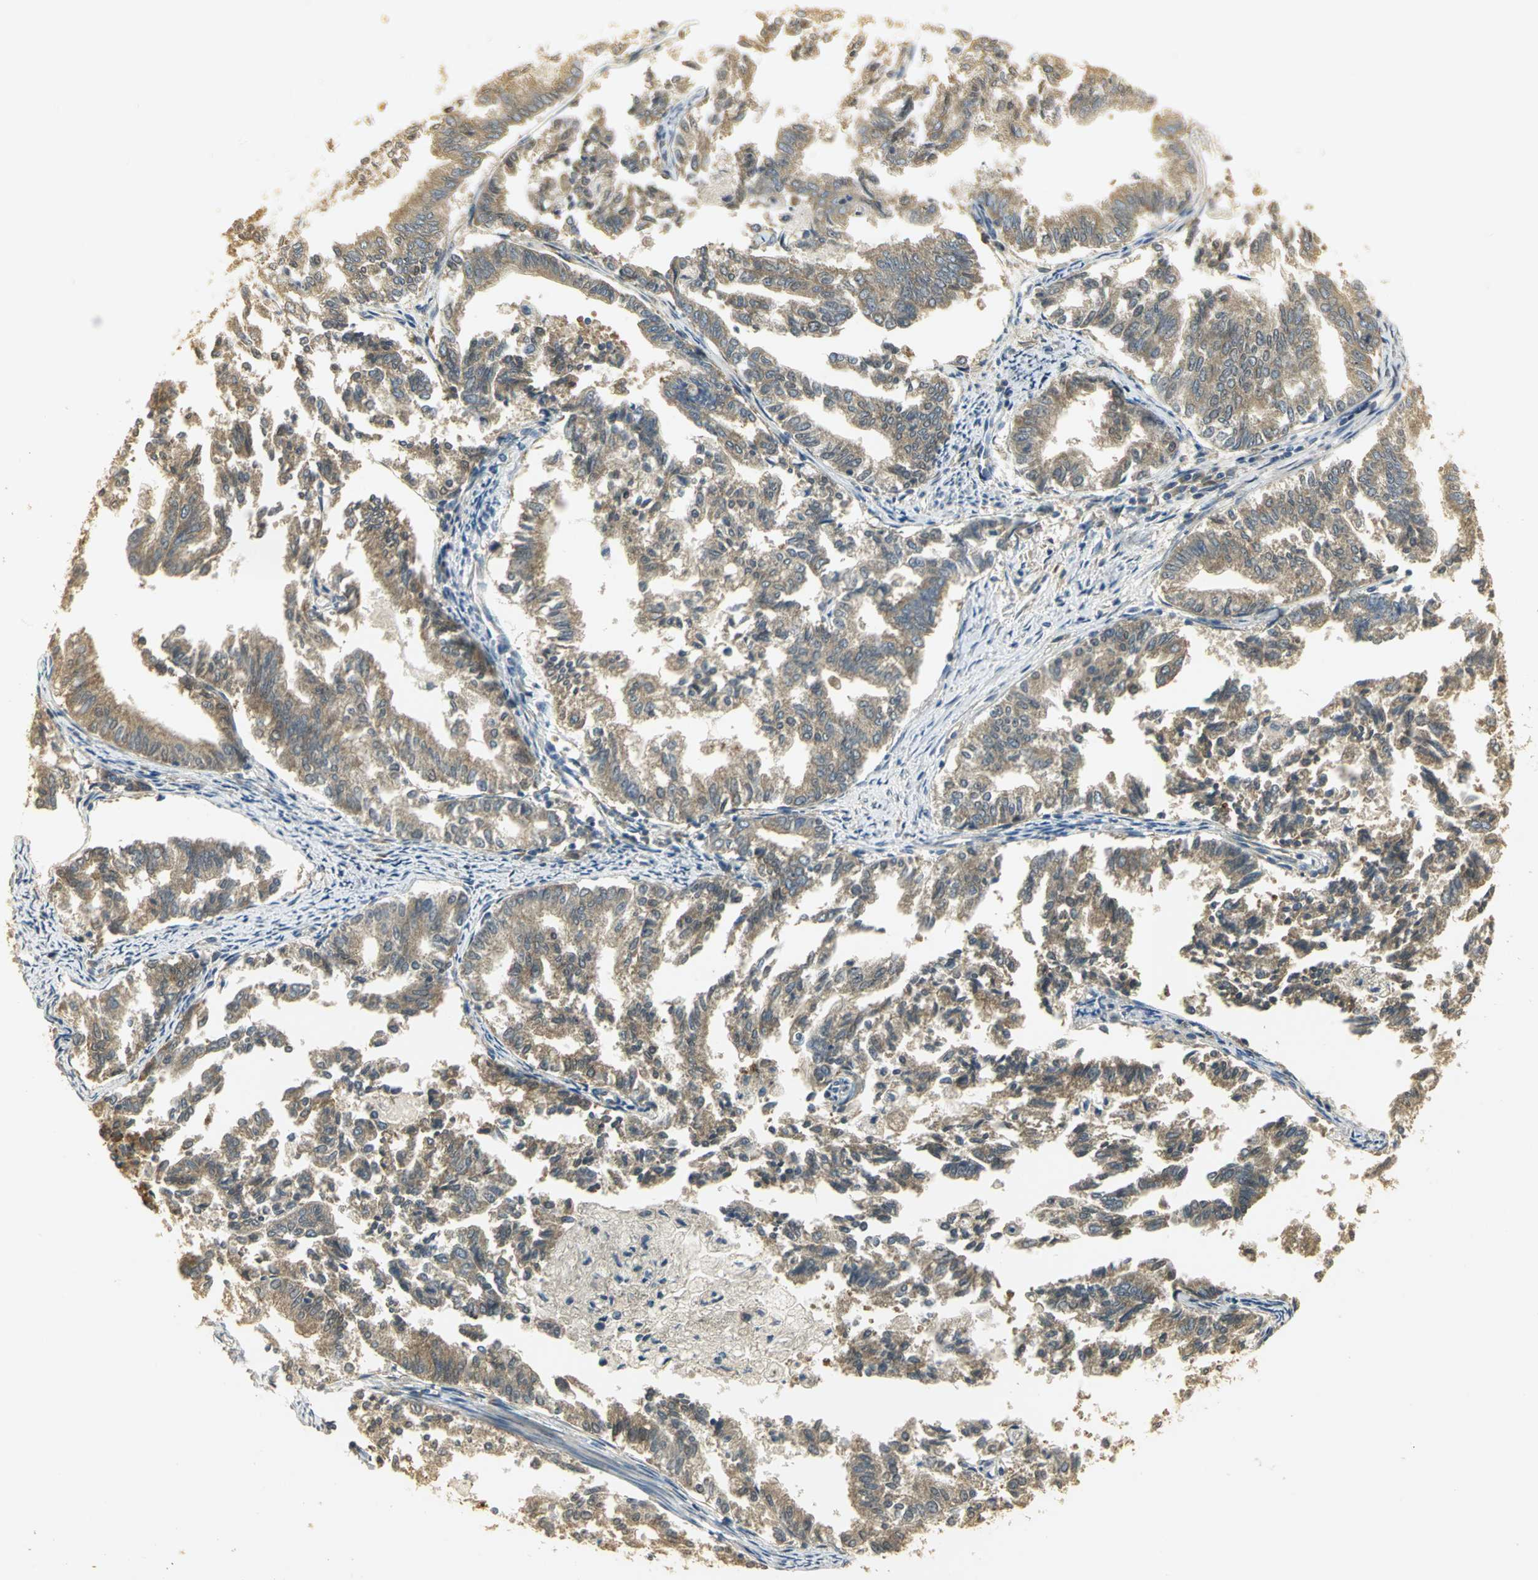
{"staining": {"intensity": "moderate", "quantity": ">75%", "location": "cytoplasmic/membranous"}, "tissue": "endometrial cancer", "cell_type": "Tumor cells", "image_type": "cancer", "snomed": [{"axis": "morphology", "description": "Adenocarcinoma, NOS"}, {"axis": "topography", "description": "Endometrium"}], "caption": "Immunohistochemical staining of endometrial cancer (adenocarcinoma) demonstrates medium levels of moderate cytoplasmic/membranous positivity in about >75% of tumor cells. (DAB IHC, brown staining for protein, blue staining for nuclei).", "gene": "RARS1", "patient": {"sex": "female", "age": 79}}